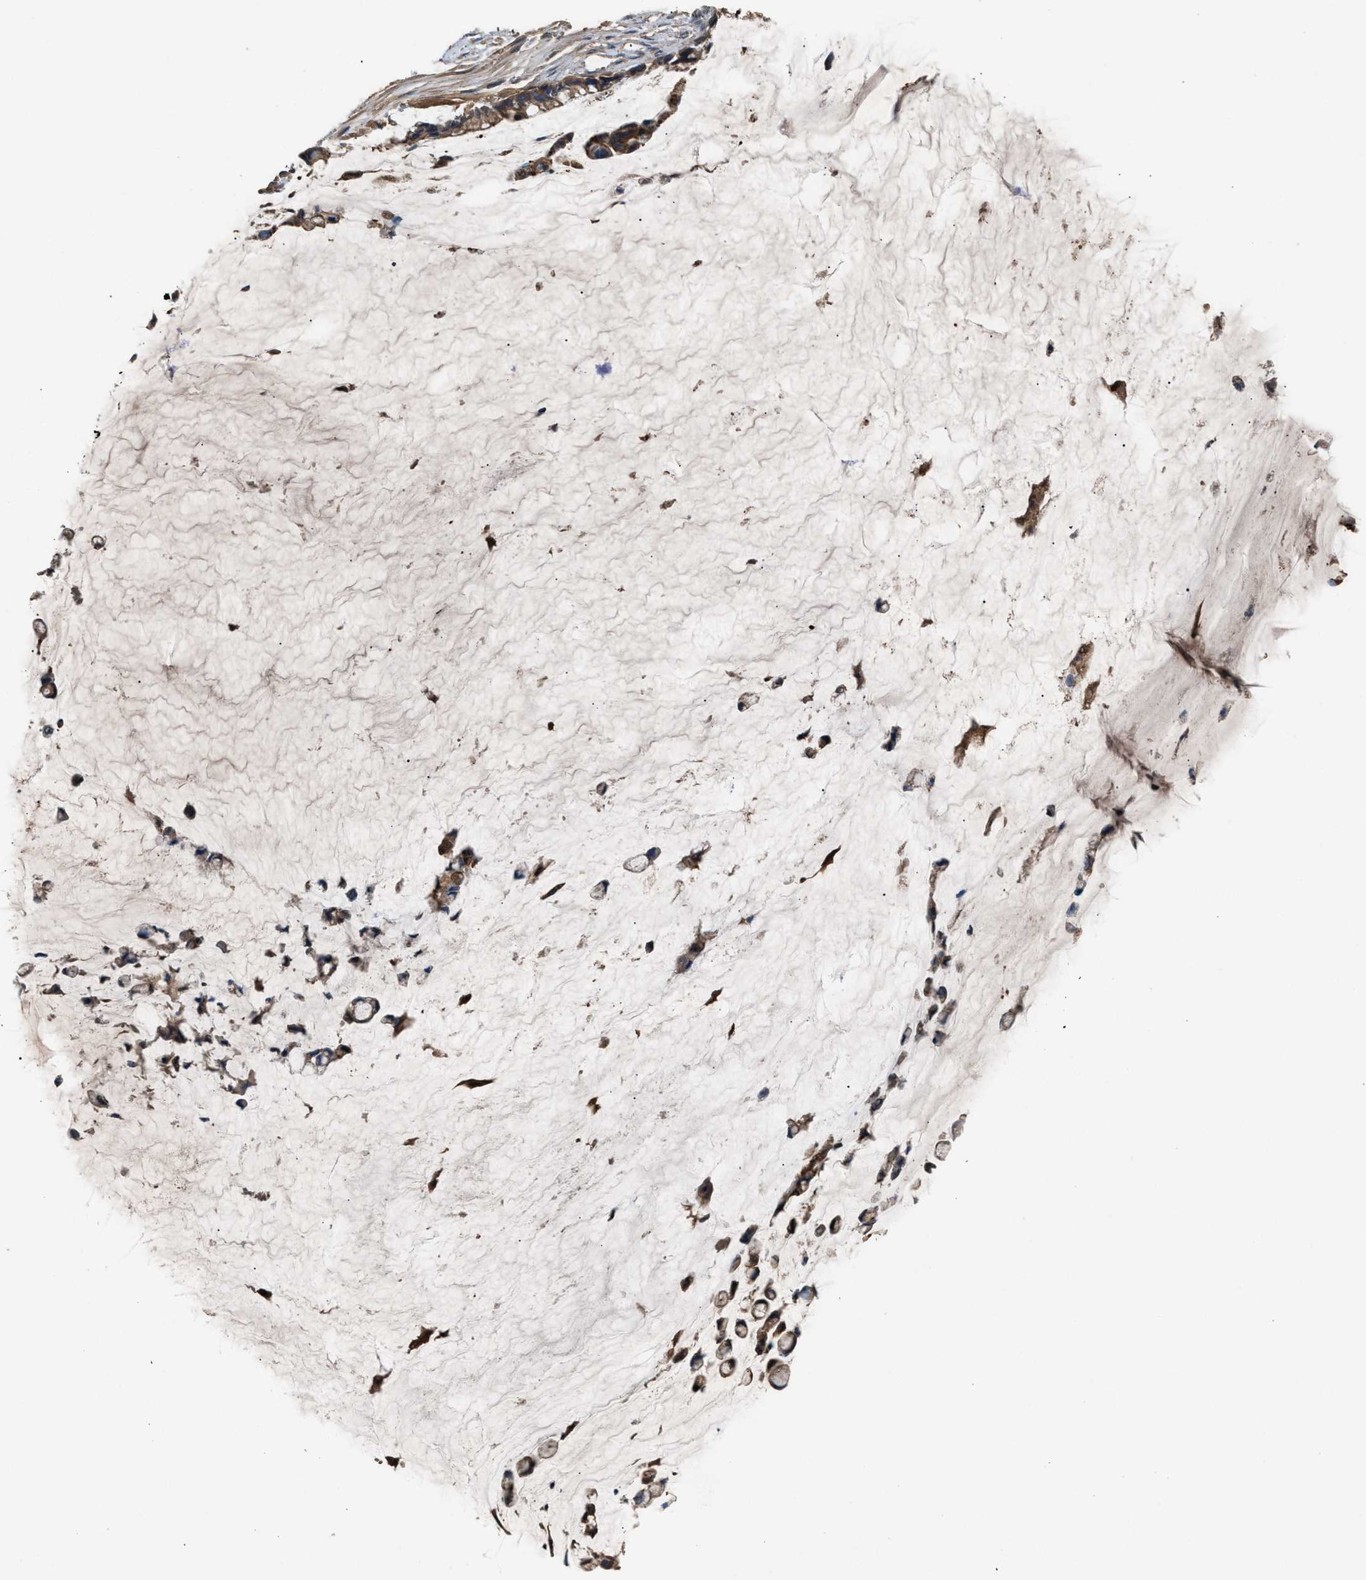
{"staining": {"intensity": "moderate", "quantity": ">75%", "location": "cytoplasmic/membranous"}, "tissue": "pancreatic cancer", "cell_type": "Tumor cells", "image_type": "cancer", "snomed": [{"axis": "morphology", "description": "Adenocarcinoma, NOS"}, {"axis": "topography", "description": "Pancreas"}], "caption": "Human pancreatic adenocarcinoma stained with a protein marker shows moderate staining in tumor cells.", "gene": "TPK1", "patient": {"sex": "male", "age": 41}}